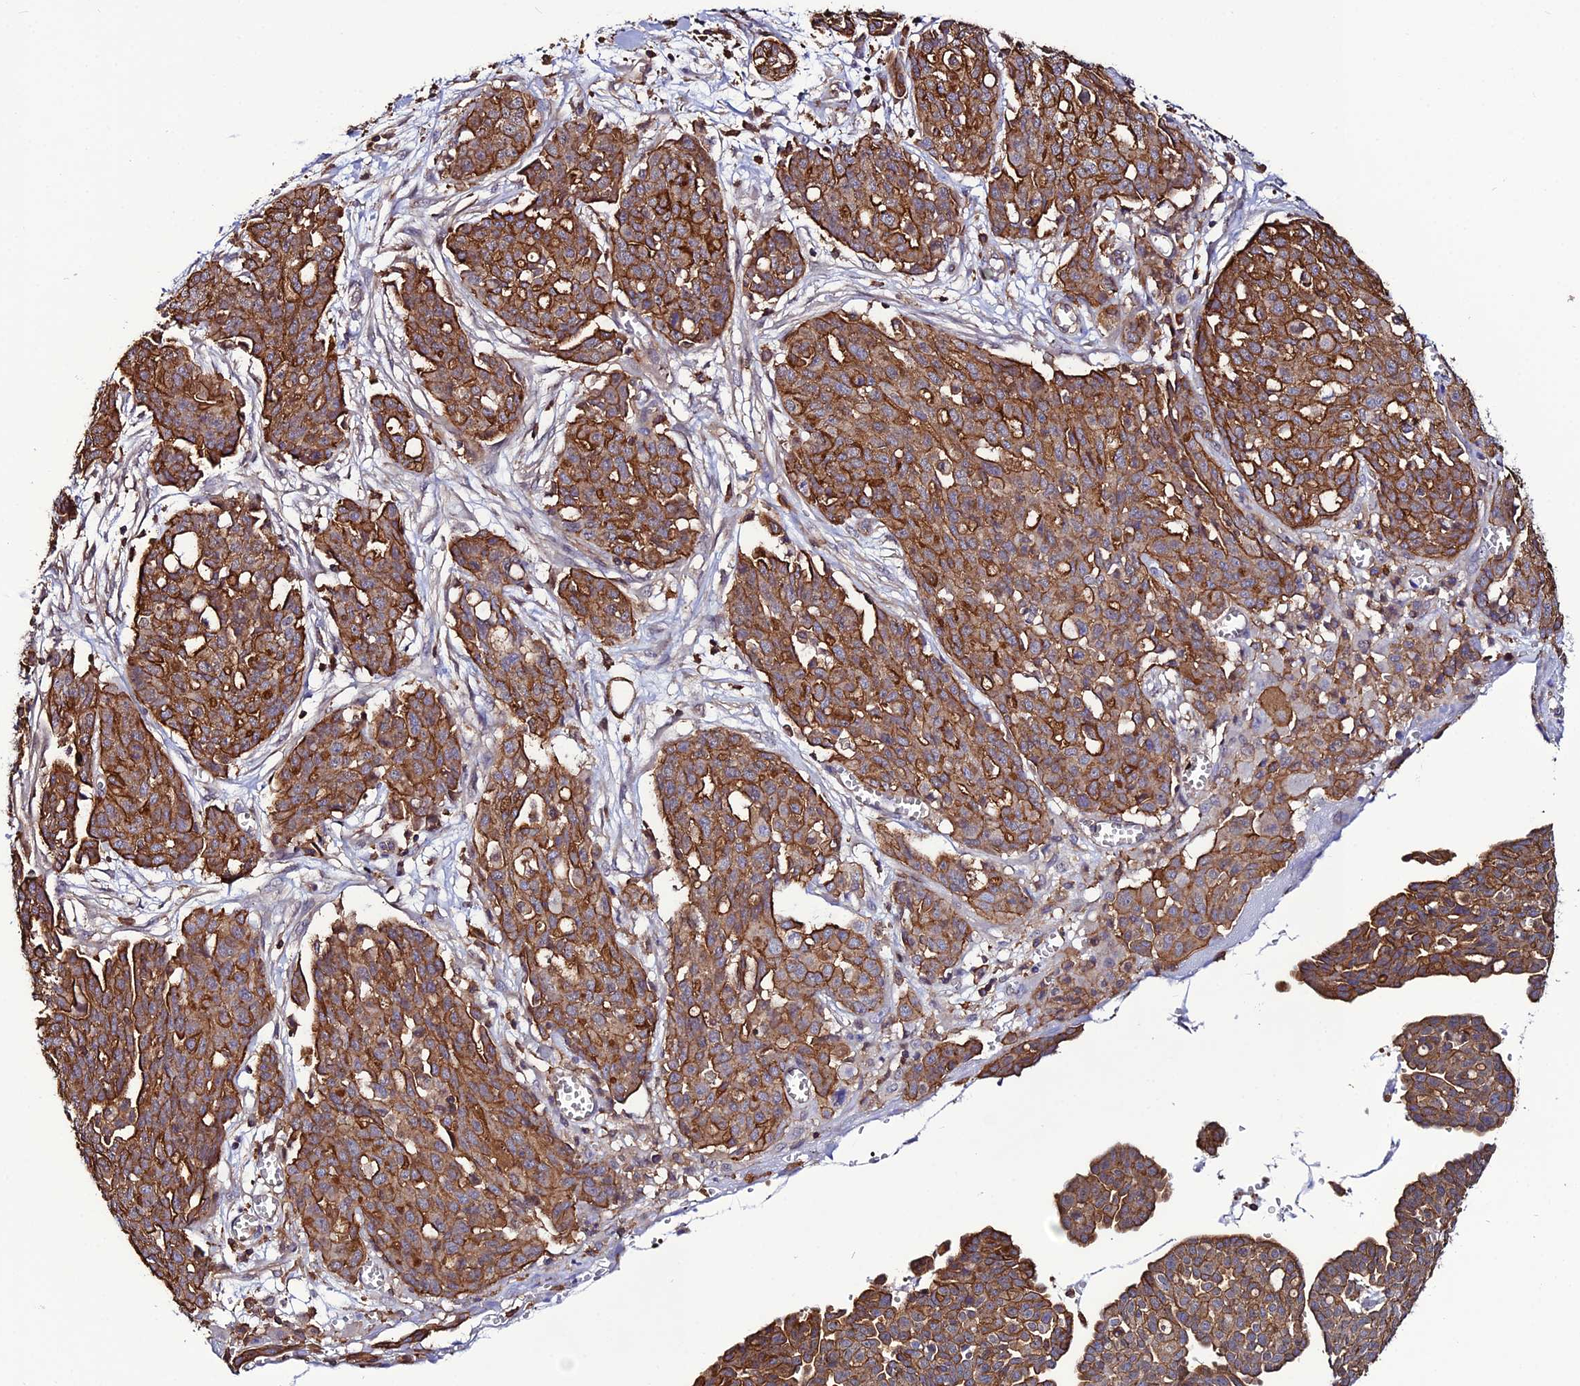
{"staining": {"intensity": "moderate", "quantity": ">75%", "location": "cytoplasmic/membranous"}, "tissue": "ovarian cancer", "cell_type": "Tumor cells", "image_type": "cancer", "snomed": [{"axis": "morphology", "description": "Cystadenocarcinoma, serous, NOS"}, {"axis": "topography", "description": "Soft tissue"}, {"axis": "topography", "description": "Ovary"}], "caption": "Immunohistochemical staining of human serous cystadenocarcinoma (ovarian) exhibits medium levels of moderate cytoplasmic/membranous positivity in approximately >75% of tumor cells.", "gene": "USP17L15", "patient": {"sex": "female", "age": 57}}